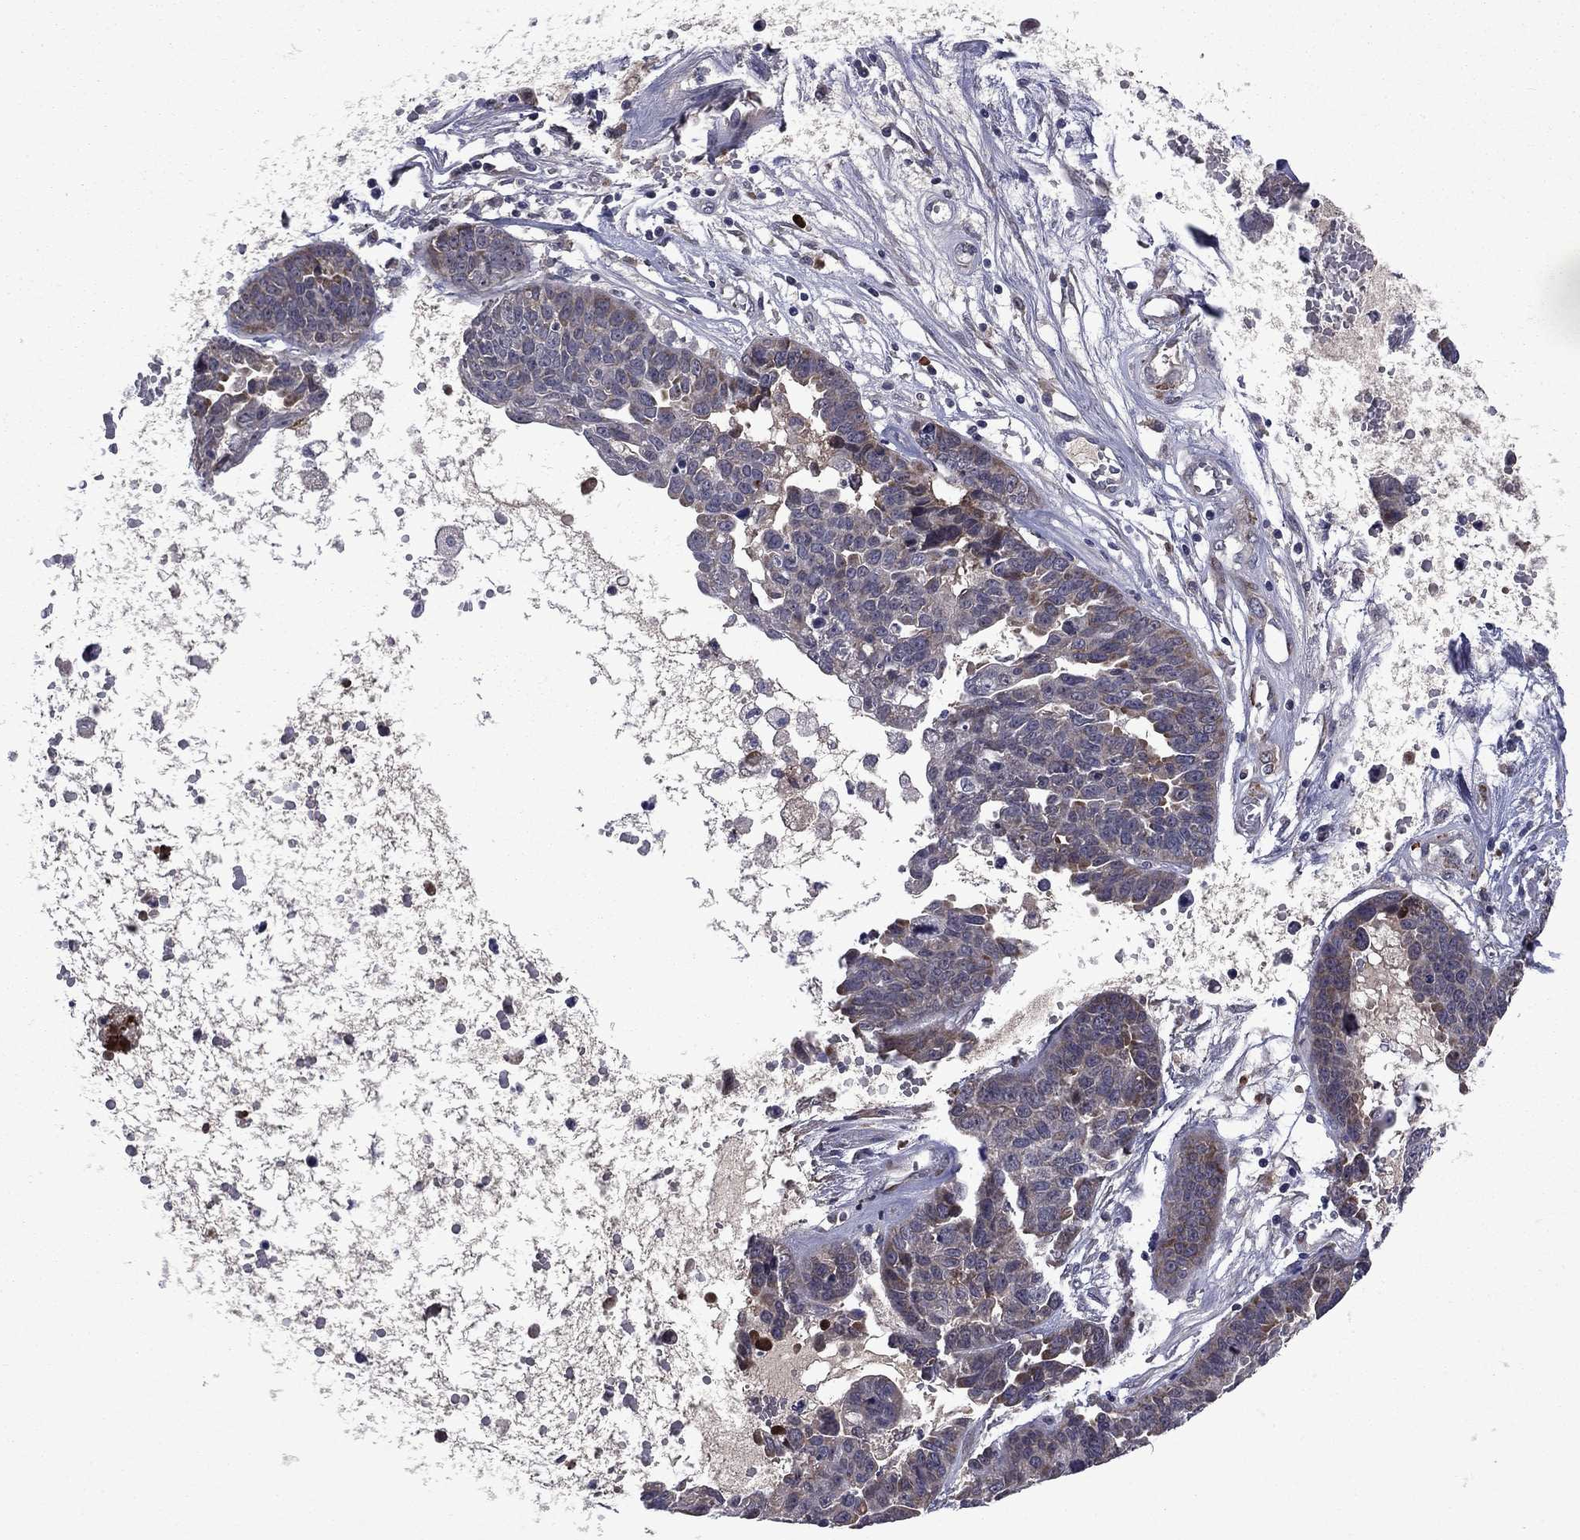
{"staining": {"intensity": "weak", "quantity": "<25%", "location": "cytoplasmic/membranous"}, "tissue": "ovarian cancer", "cell_type": "Tumor cells", "image_type": "cancer", "snomed": [{"axis": "morphology", "description": "Cystadenocarcinoma, serous, NOS"}, {"axis": "topography", "description": "Ovary"}], "caption": "Immunohistochemical staining of ovarian serous cystadenocarcinoma displays no significant staining in tumor cells.", "gene": "ECM1", "patient": {"sex": "female", "age": 87}}